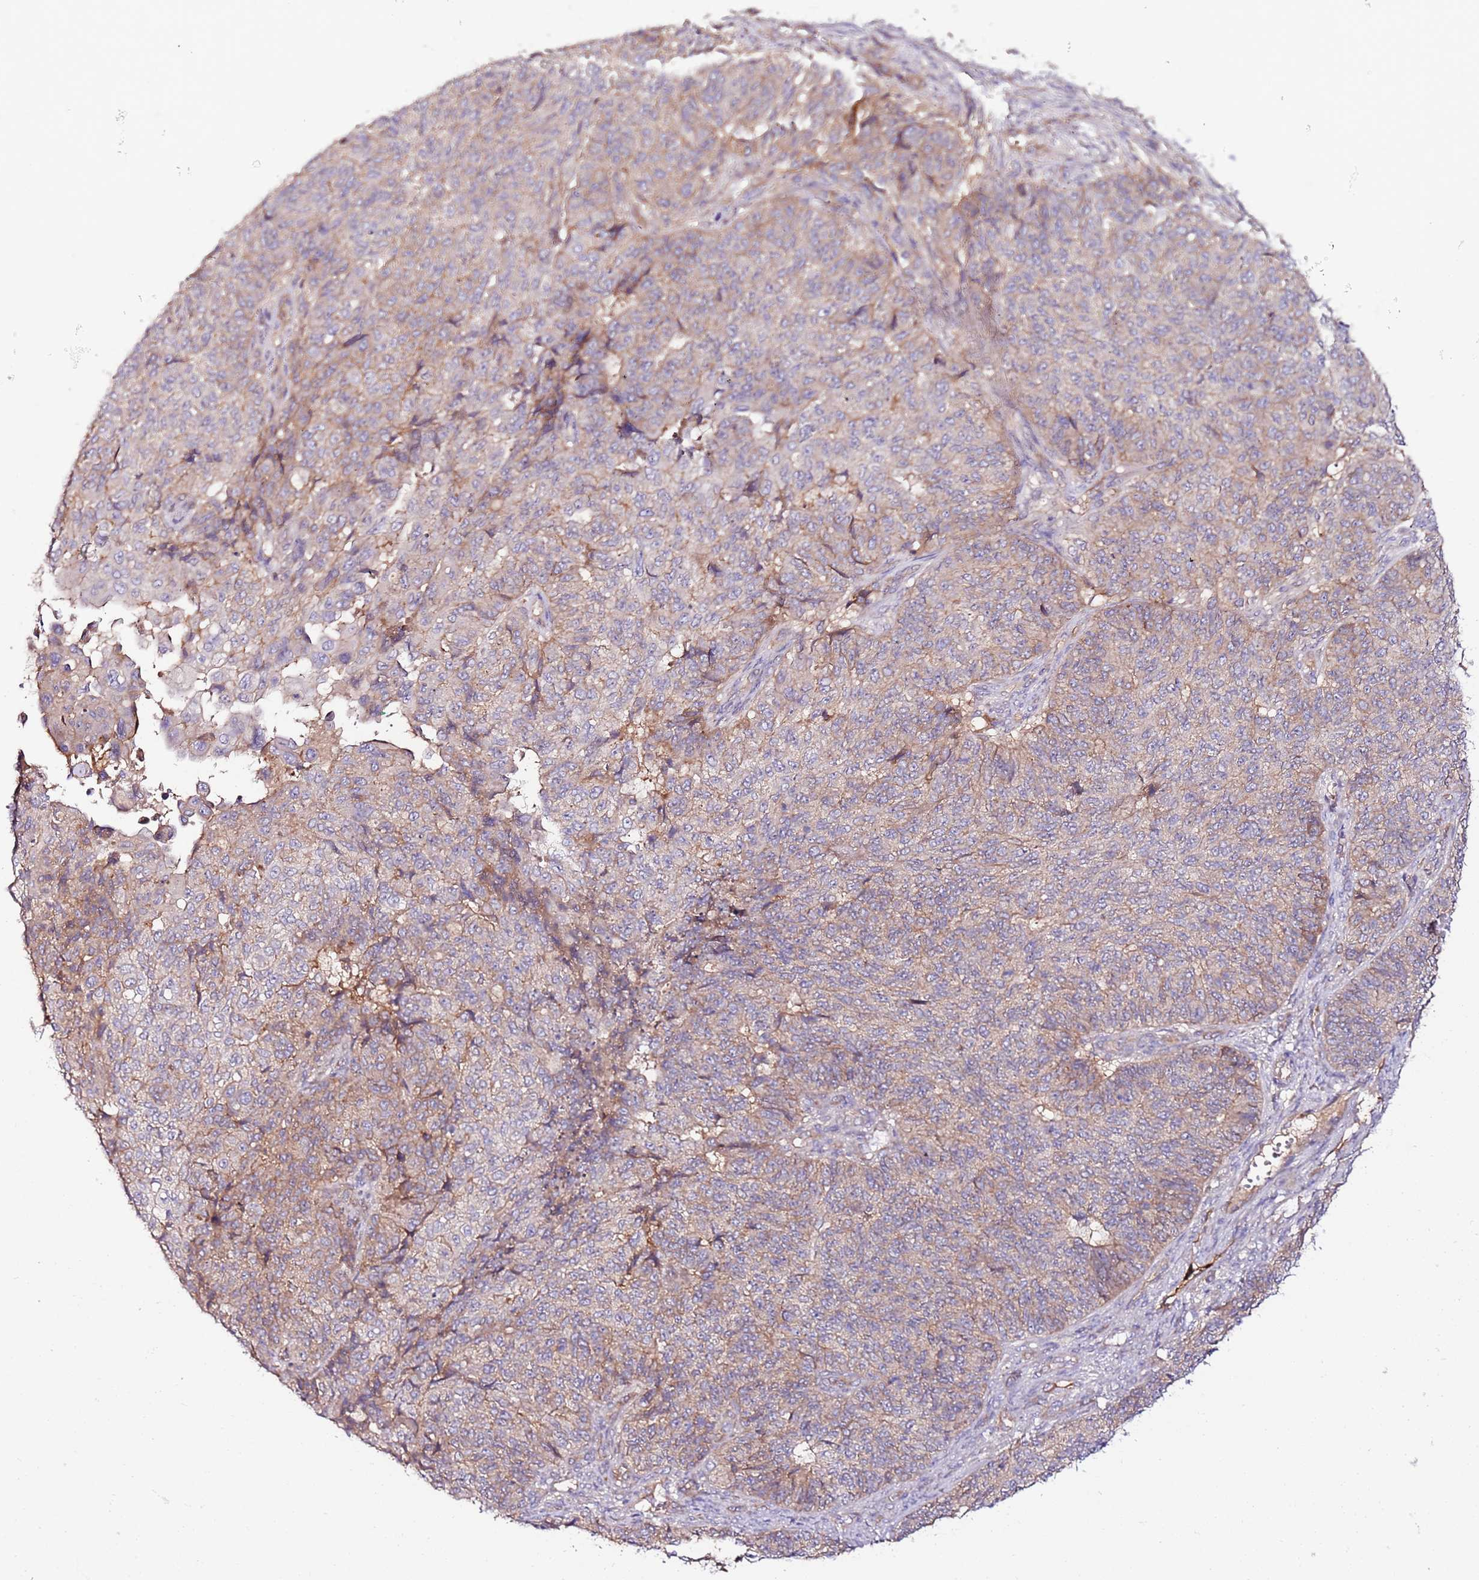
{"staining": {"intensity": "weak", "quantity": "25%-75%", "location": "cytoplasmic/membranous"}, "tissue": "endometrial cancer", "cell_type": "Tumor cells", "image_type": "cancer", "snomed": [{"axis": "morphology", "description": "Adenocarcinoma, NOS"}, {"axis": "topography", "description": "Endometrium"}], "caption": "Adenocarcinoma (endometrial) stained with DAB (3,3'-diaminobenzidine) immunohistochemistry reveals low levels of weak cytoplasmic/membranous staining in approximately 25%-75% of tumor cells.", "gene": "FLVCR1", "patient": {"sex": "female", "age": 32}}